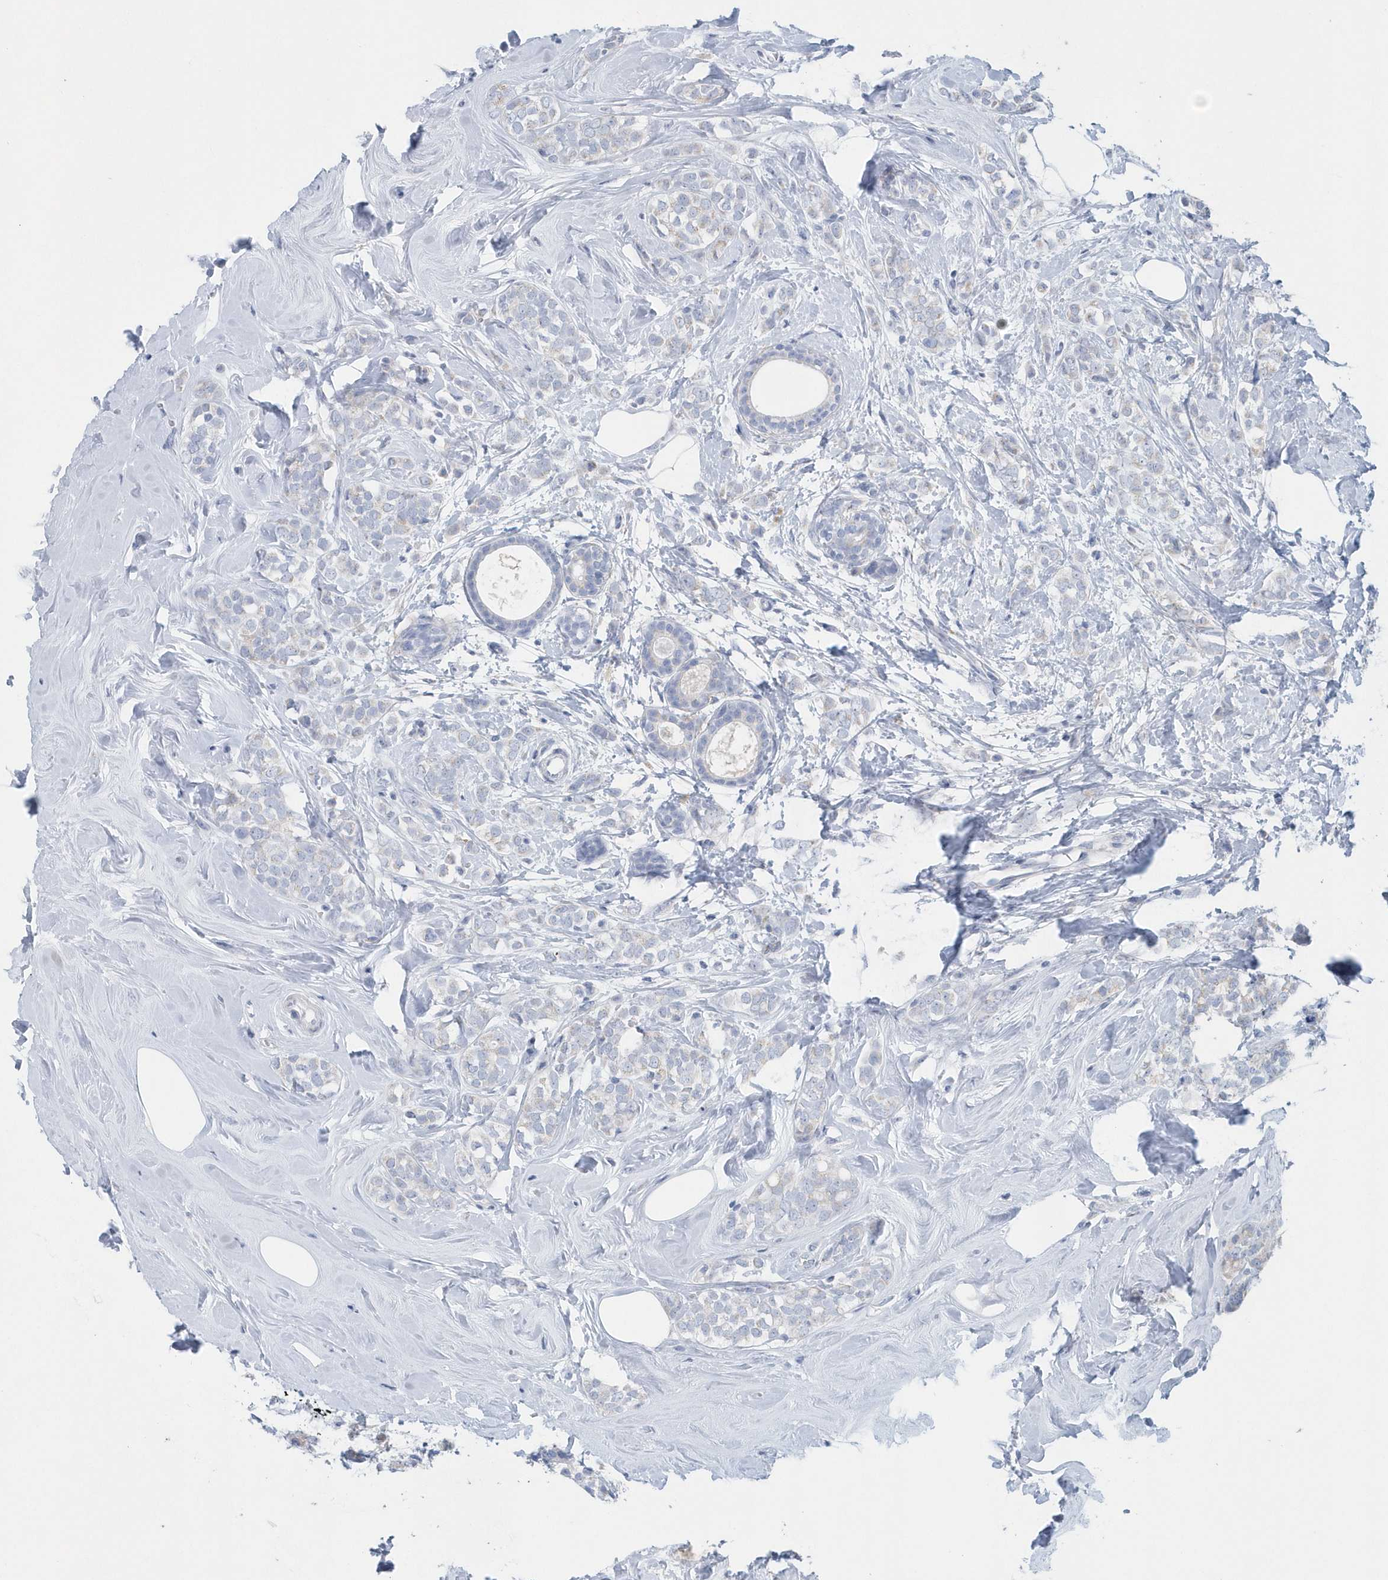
{"staining": {"intensity": "negative", "quantity": "none", "location": "none"}, "tissue": "breast cancer", "cell_type": "Tumor cells", "image_type": "cancer", "snomed": [{"axis": "morphology", "description": "Lobular carcinoma"}, {"axis": "topography", "description": "Breast"}], "caption": "Breast cancer (lobular carcinoma) was stained to show a protein in brown. There is no significant positivity in tumor cells.", "gene": "SPATA18", "patient": {"sex": "female", "age": 47}}